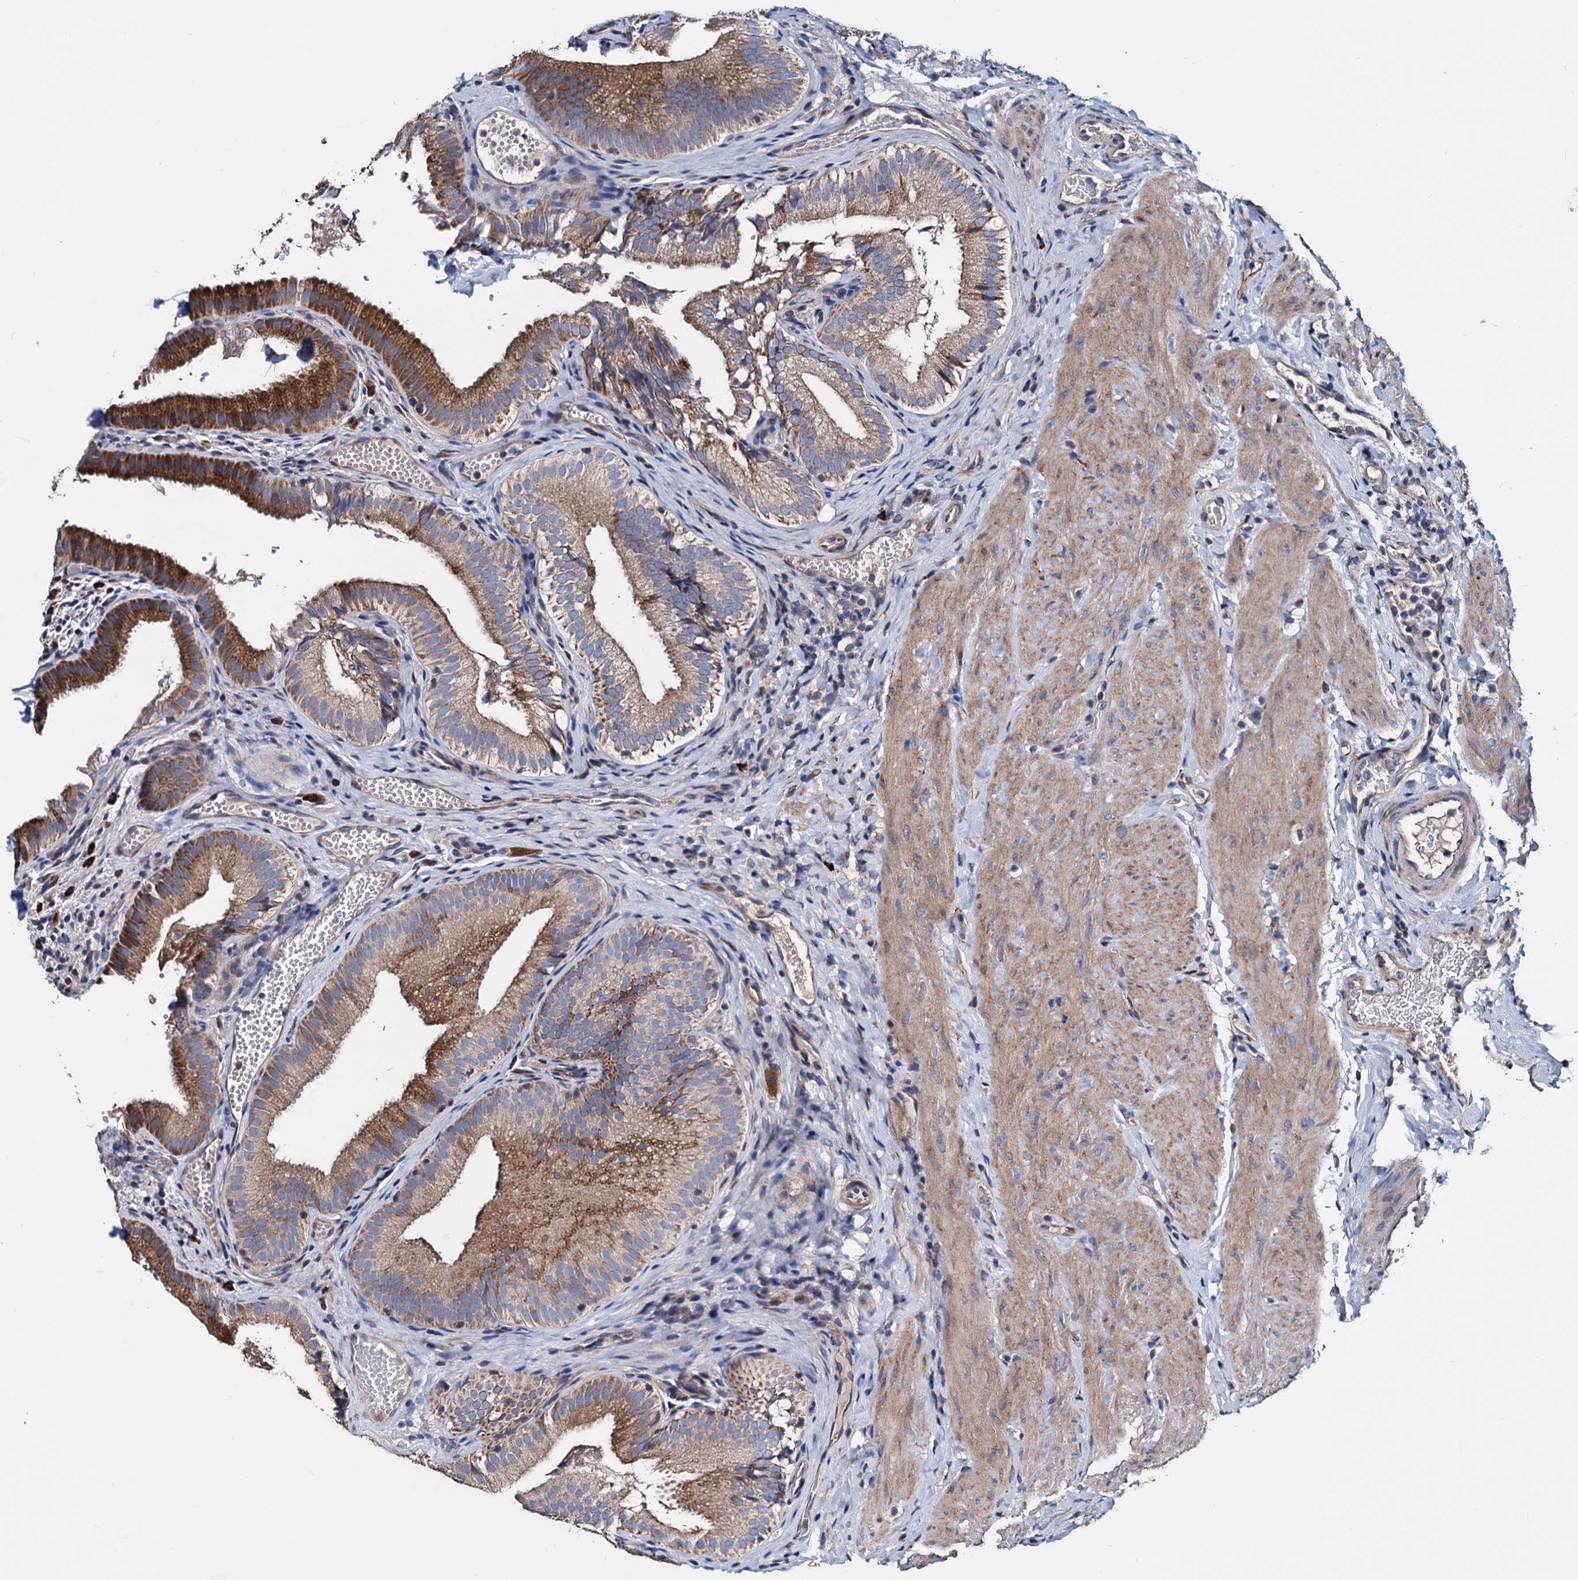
{"staining": {"intensity": "moderate", "quantity": ">75%", "location": "cytoplasmic/membranous"}, "tissue": "gallbladder", "cell_type": "Glandular cells", "image_type": "normal", "snomed": [{"axis": "morphology", "description": "Normal tissue, NOS"}, {"axis": "topography", "description": "Gallbladder"}], "caption": "Benign gallbladder was stained to show a protein in brown. There is medium levels of moderate cytoplasmic/membranous staining in approximately >75% of glandular cells. The protein is stained brown, and the nuclei are stained in blue (DAB IHC with brightfield microscopy, high magnification).", "gene": "AKAP11", "patient": {"sex": "female", "age": 30}}